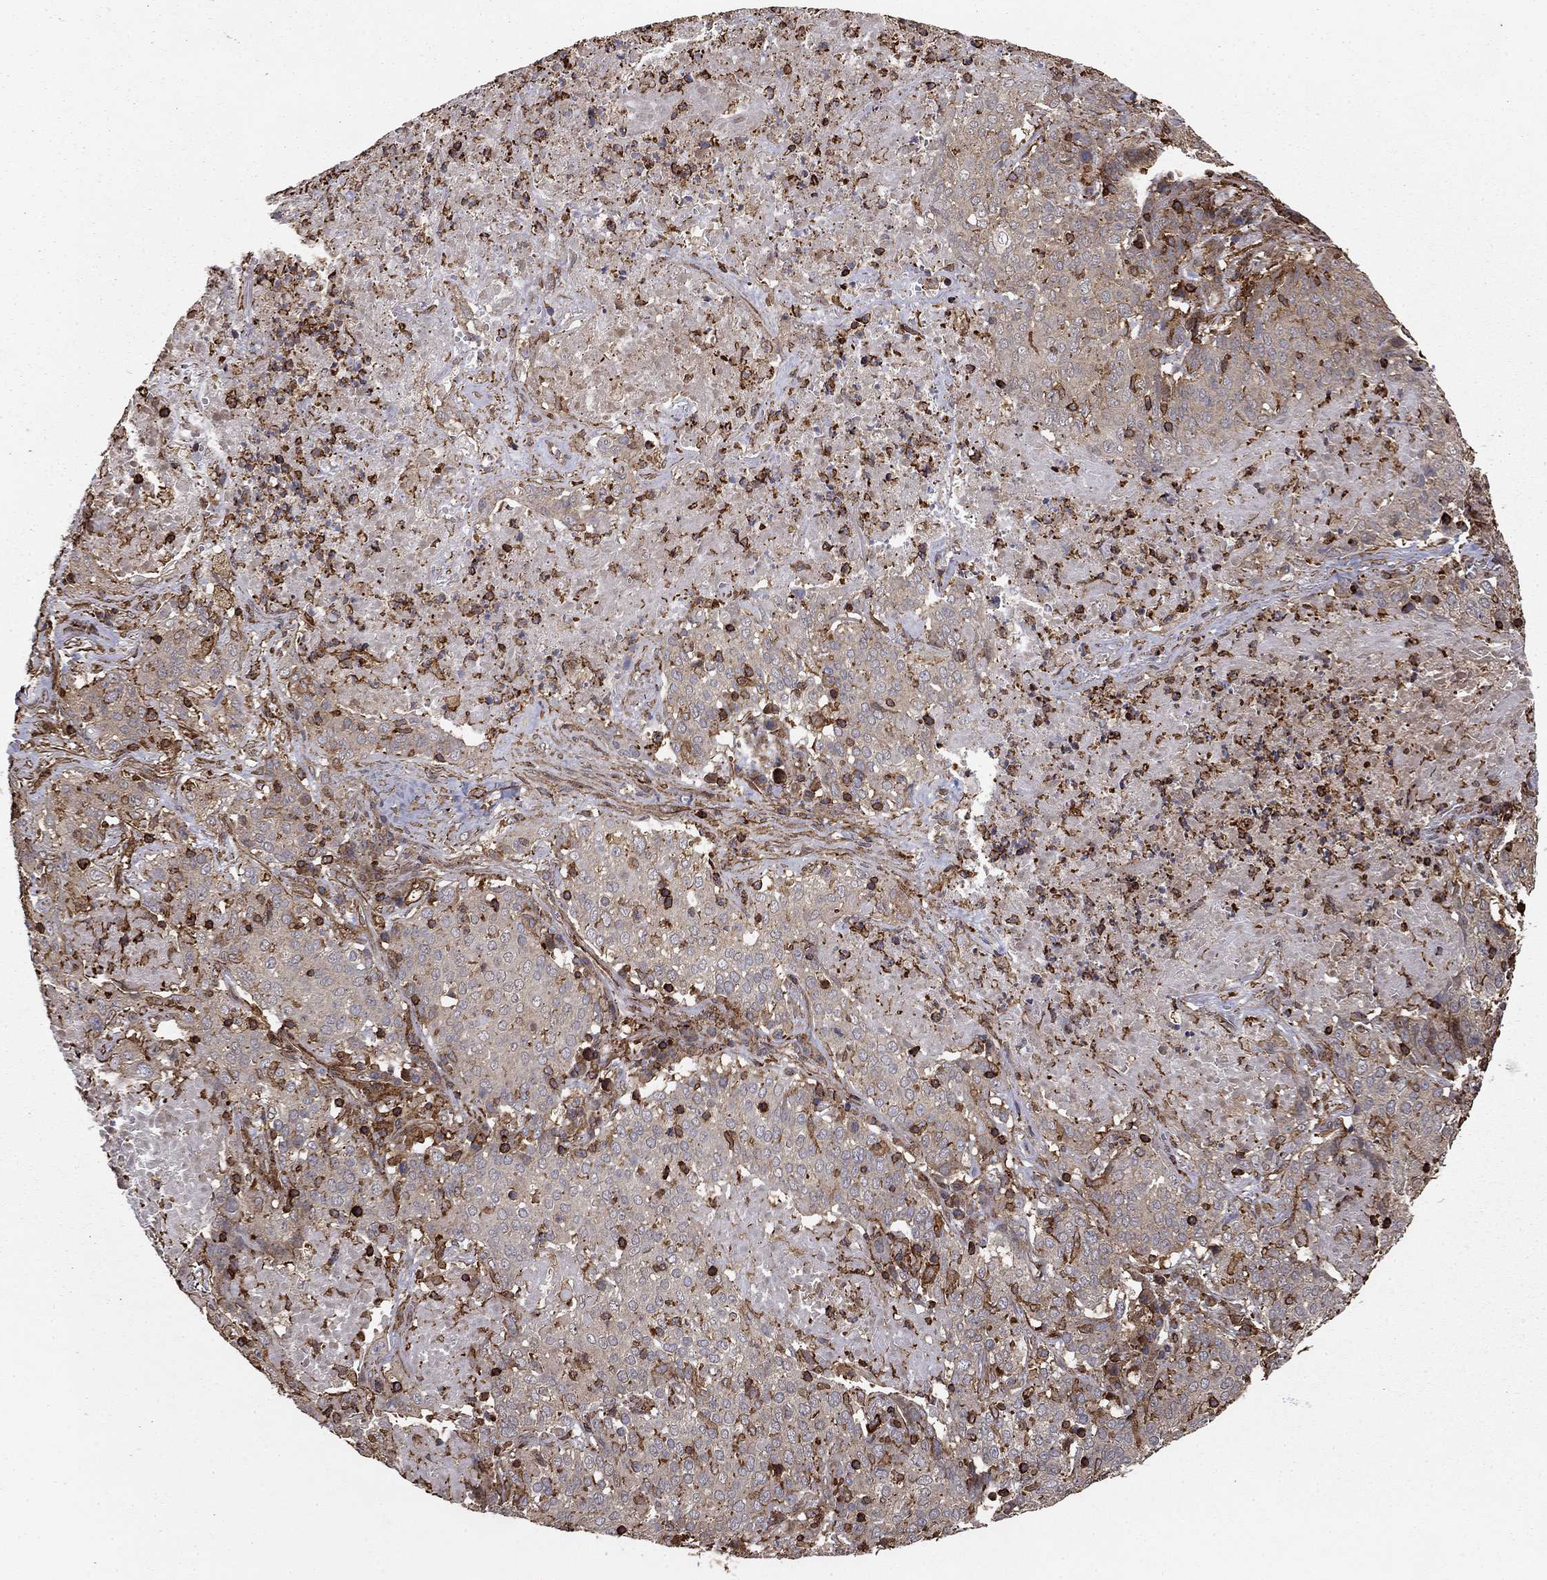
{"staining": {"intensity": "negative", "quantity": "none", "location": "none"}, "tissue": "lung cancer", "cell_type": "Tumor cells", "image_type": "cancer", "snomed": [{"axis": "morphology", "description": "Squamous cell carcinoma, NOS"}, {"axis": "topography", "description": "Lung"}], "caption": "Tumor cells show no significant staining in lung squamous cell carcinoma.", "gene": "HABP4", "patient": {"sex": "male", "age": 82}}